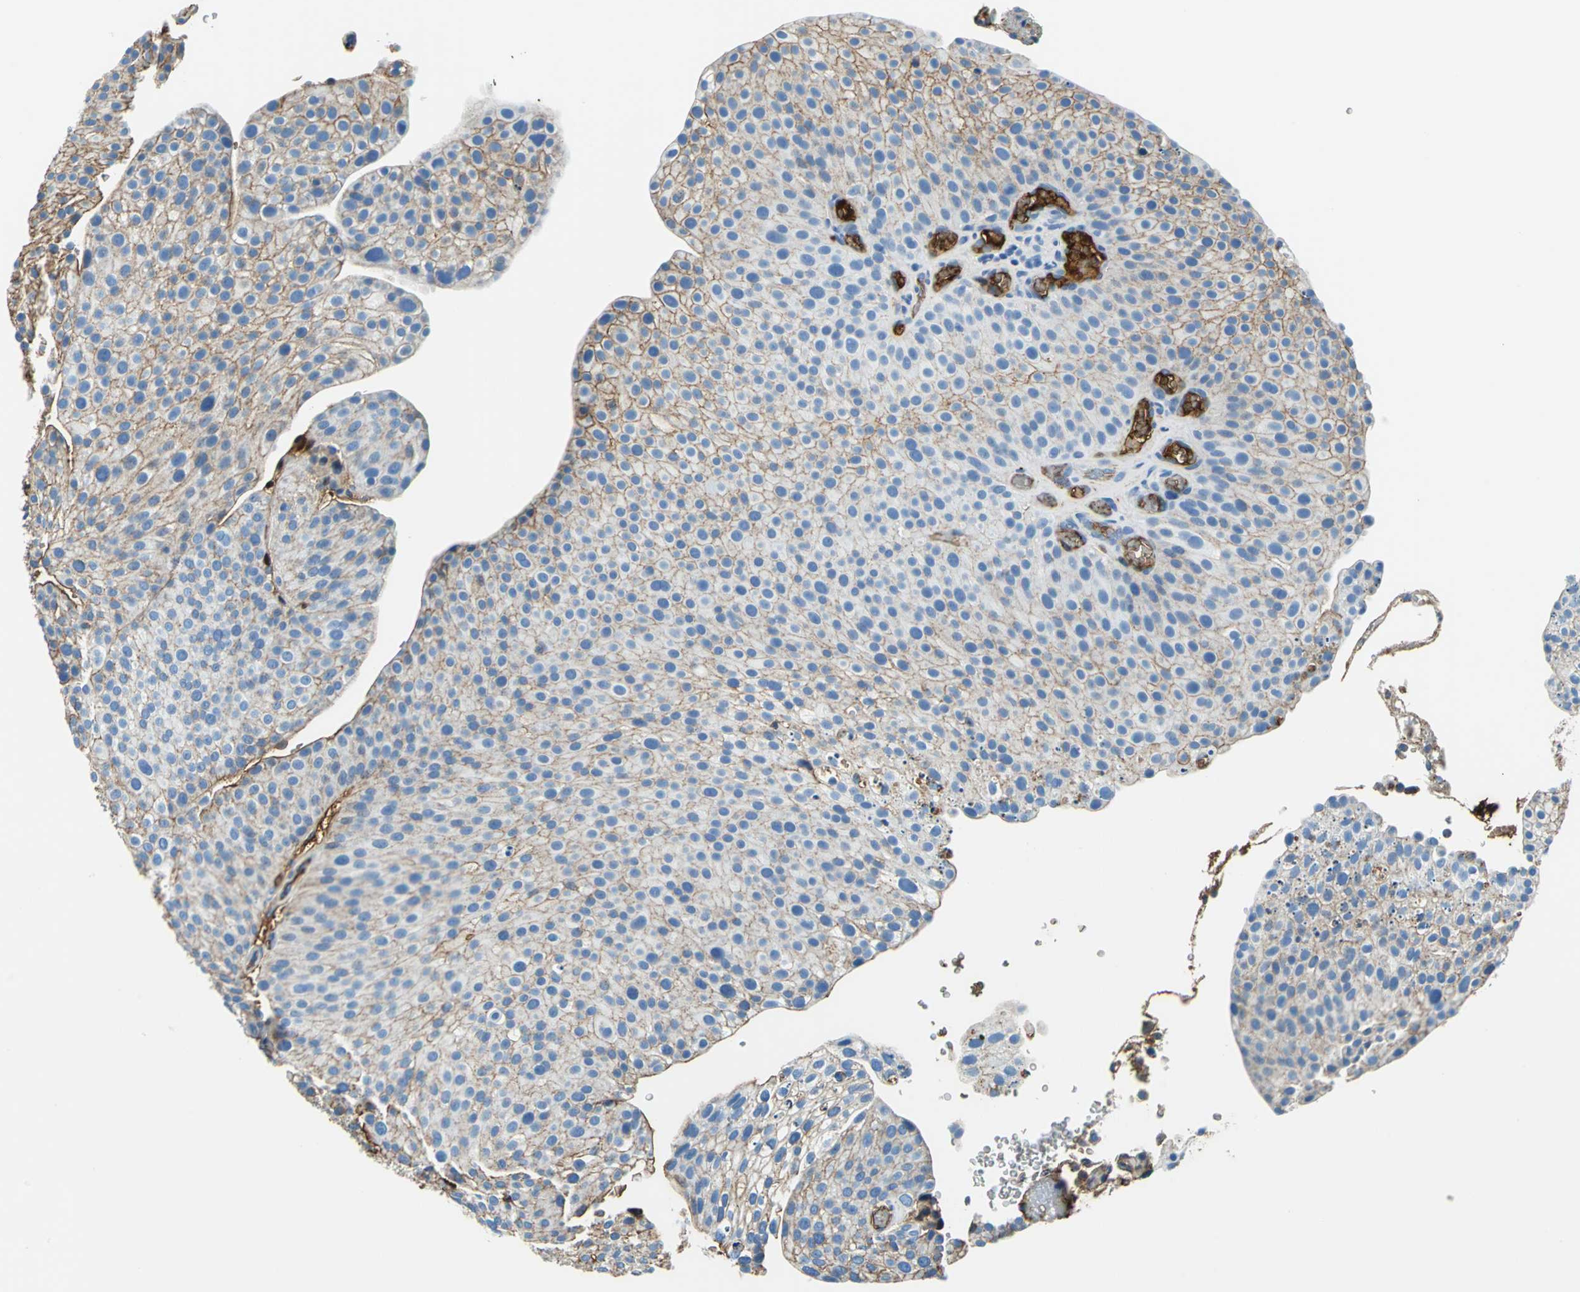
{"staining": {"intensity": "weak", "quantity": ">75%", "location": "cytoplasmic/membranous"}, "tissue": "urothelial cancer", "cell_type": "Tumor cells", "image_type": "cancer", "snomed": [{"axis": "morphology", "description": "Urothelial carcinoma, Low grade"}, {"axis": "topography", "description": "Smooth muscle"}, {"axis": "topography", "description": "Urinary bladder"}], "caption": "Approximately >75% of tumor cells in human low-grade urothelial carcinoma exhibit weak cytoplasmic/membranous protein staining as visualized by brown immunohistochemical staining.", "gene": "ALB", "patient": {"sex": "male", "age": 60}}